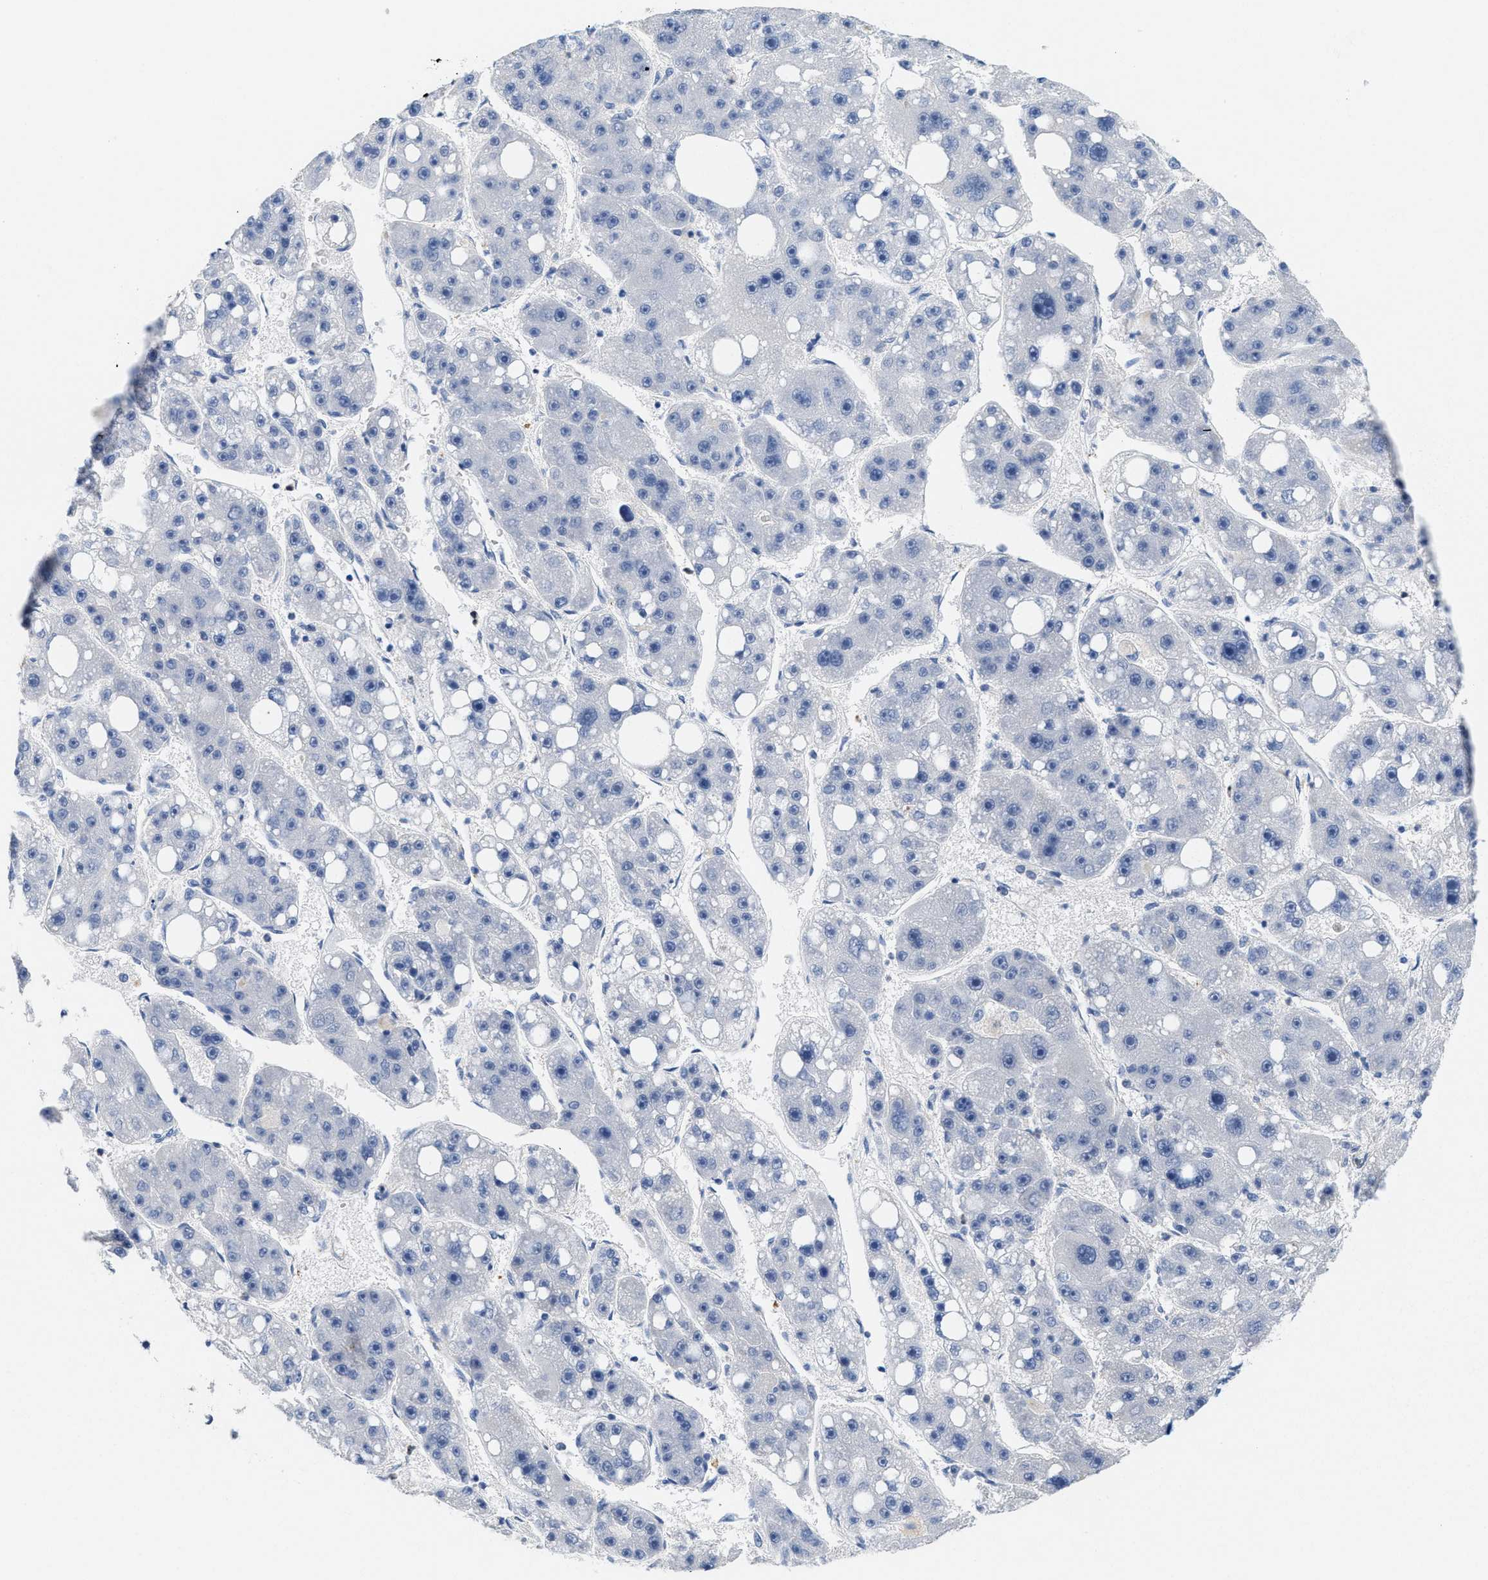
{"staining": {"intensity": "negative", "quantity": "none", "location": "none"}, "tissue": "liver cancer", "cell_type": "Tumor cells", "image_type": "cancer", "snomed": [{"axis": "morphology", "description": "Carcinoma, Hepatocellular, NOS"}, {"axis": "topography", "description": "Liver"}], "caption": "Tumor cells show no significant protein expression in liver cancer (hepatocellular carcinoma). (Brightfield microscopy of DAB immunohistochemistry (IHC) at high magnification).", "gene": "CPA2", "patient": {"sex": "female", "age": 61}}